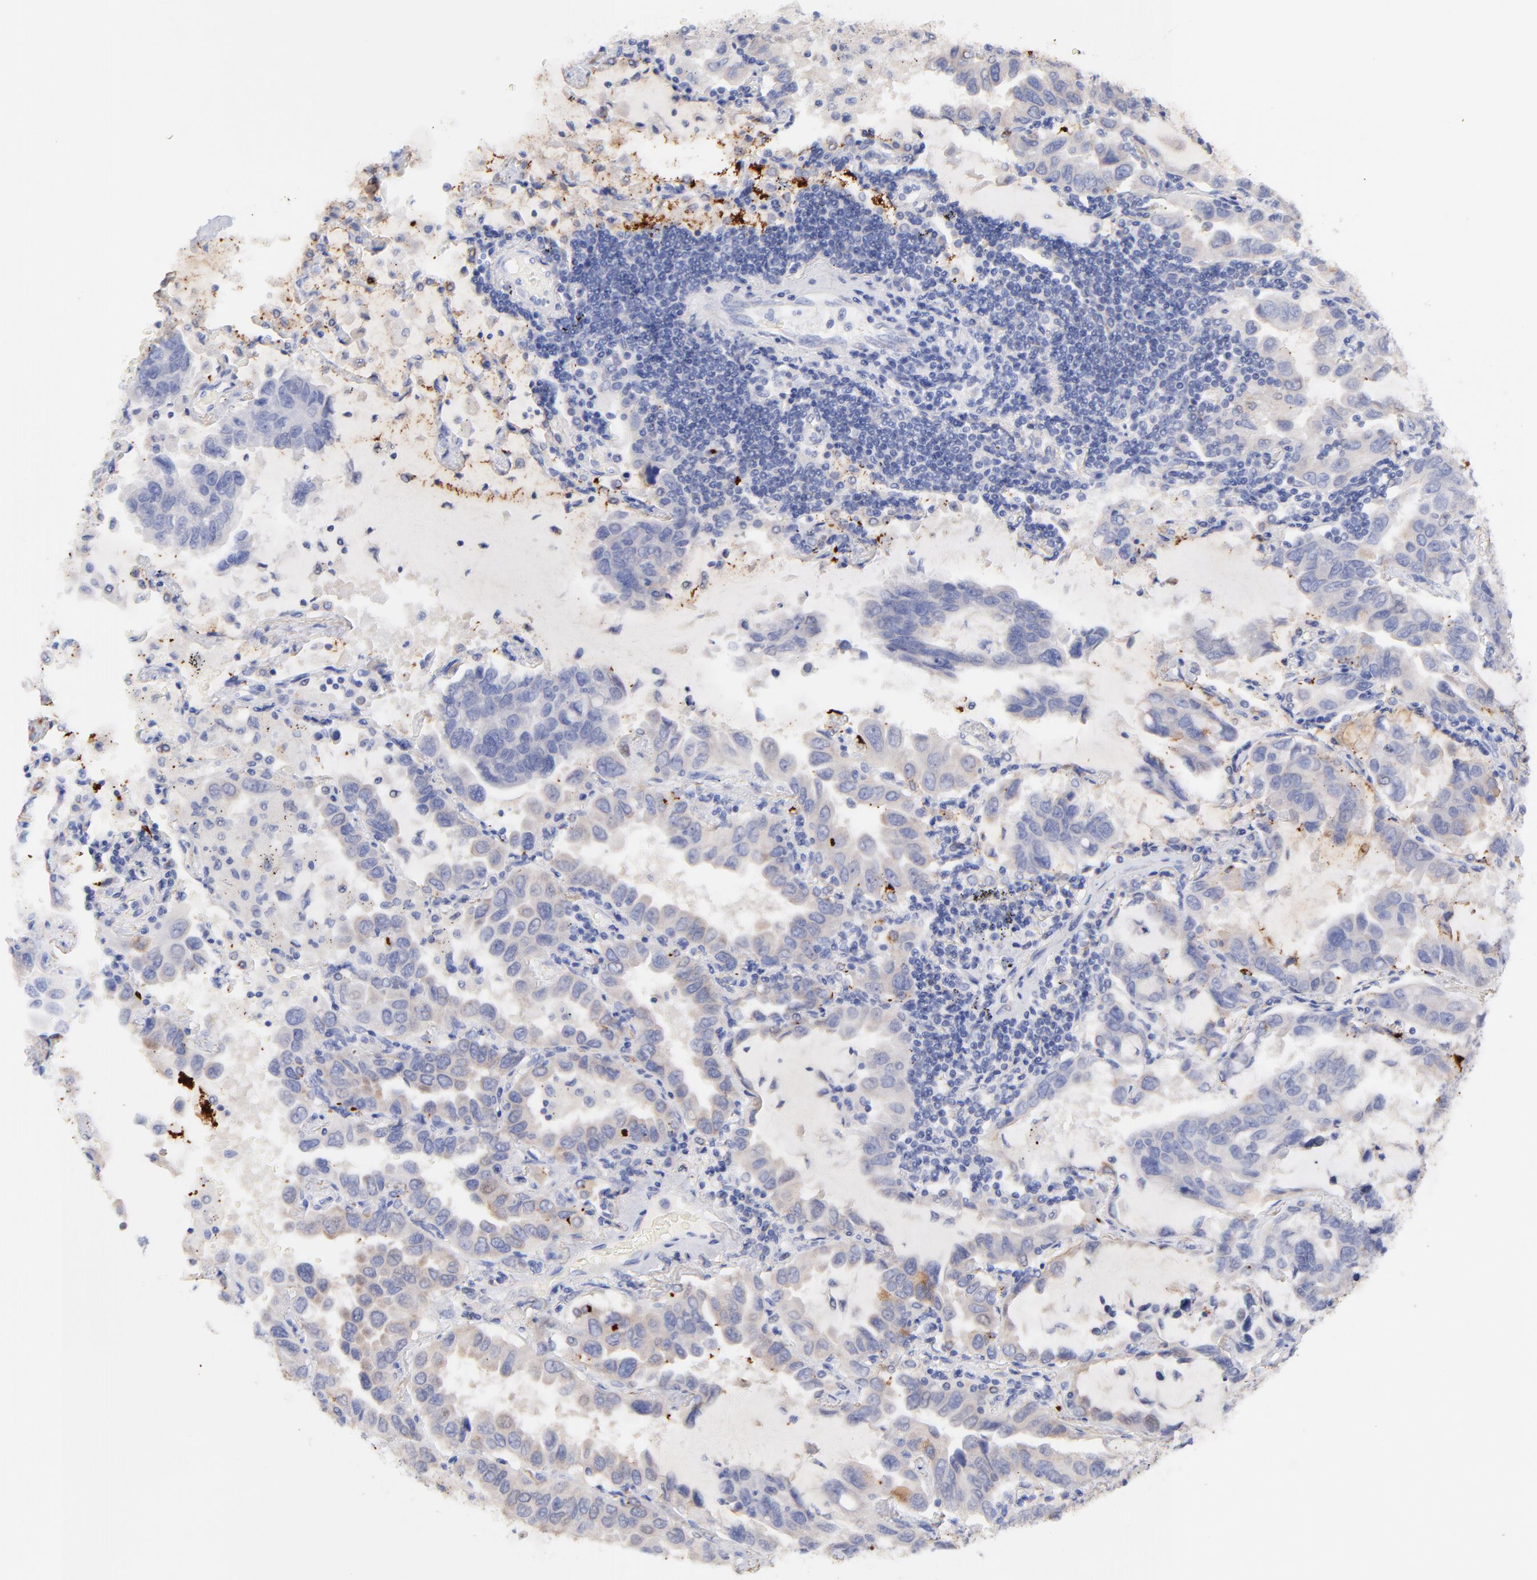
{"staining": {"intensity": "weak", "quantity": "<25%", "location": "cytoplasmic/membranous"}, "tissue": "lung cancer", "cell_type": "Tumor cells", "image_type": "cancer", "snomed": [{"axis": "morphology", "description": "Adenocarcinoma, NOS"}, {"axis": "topography", "description": "Lung"}], "caption": "The histopathology image displays no staining of tumor cells in lung cancer.", "gene": "CFAP57", "patient": {"sex": "male", "age": 64}}